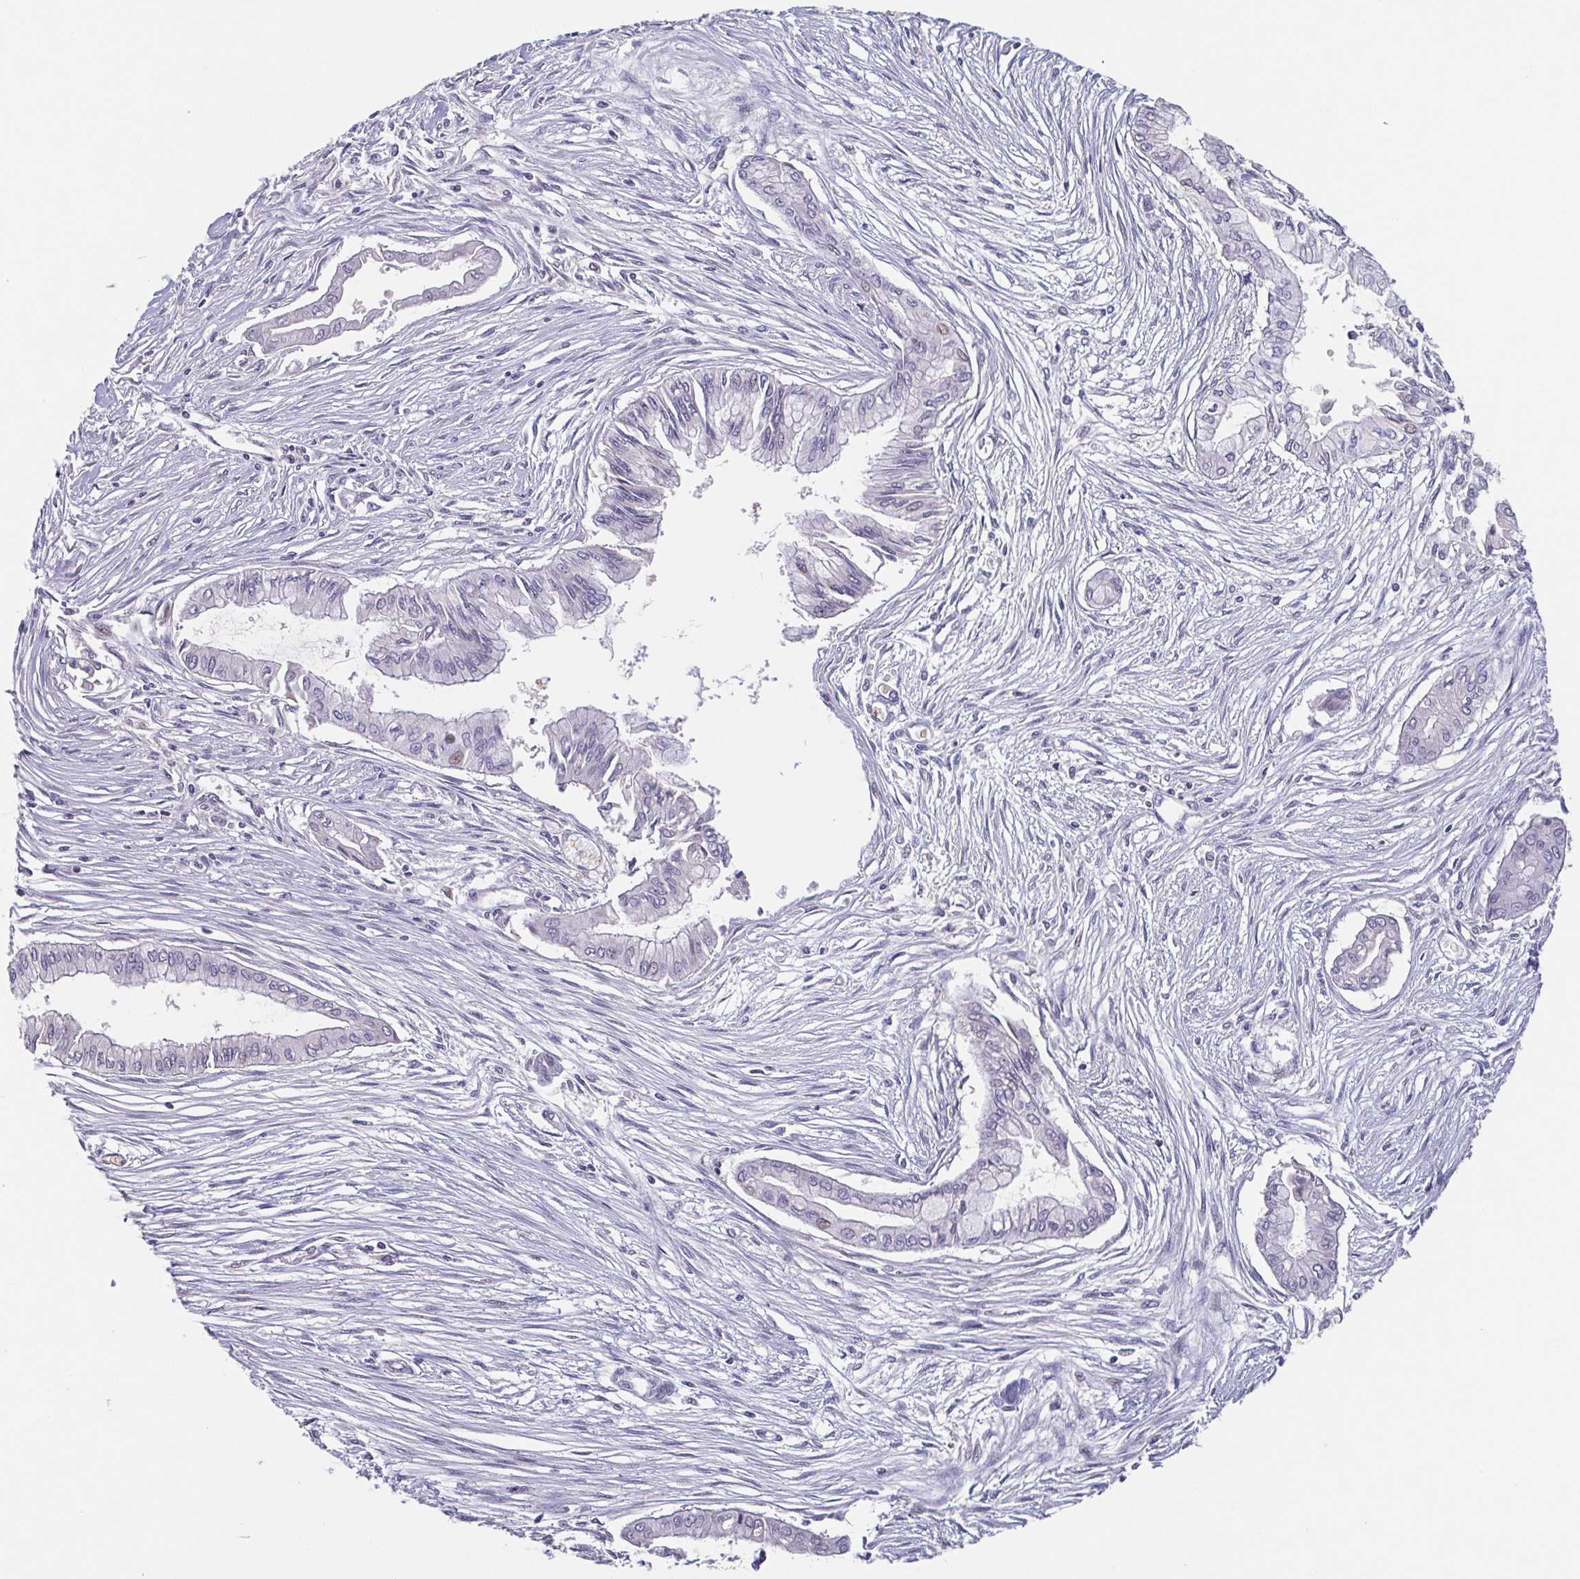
{"staining": {"intensity": "negative", "quantity": "none", "location": "none"}, "tissue": "pancreatic cancer", "cell_type": "Tumor cells", "image_type": "cancer", "snomed": [{"axis": "morphology", "description": "Adenocarcinoma, NOS"}, {"axis": "topography", "description": "Pancreas"}], "caption": "IHC image of pancreatic cancer (adenocarcinoma) stained for a protein (brown), which shows no expression in tumor cells. (DAB (3,3'-diaminobenzidine) immunohistochemistry with hematoxylin counter stain).", "gene": "GHRL", "patient": {"sex": "female", "age": 68}}